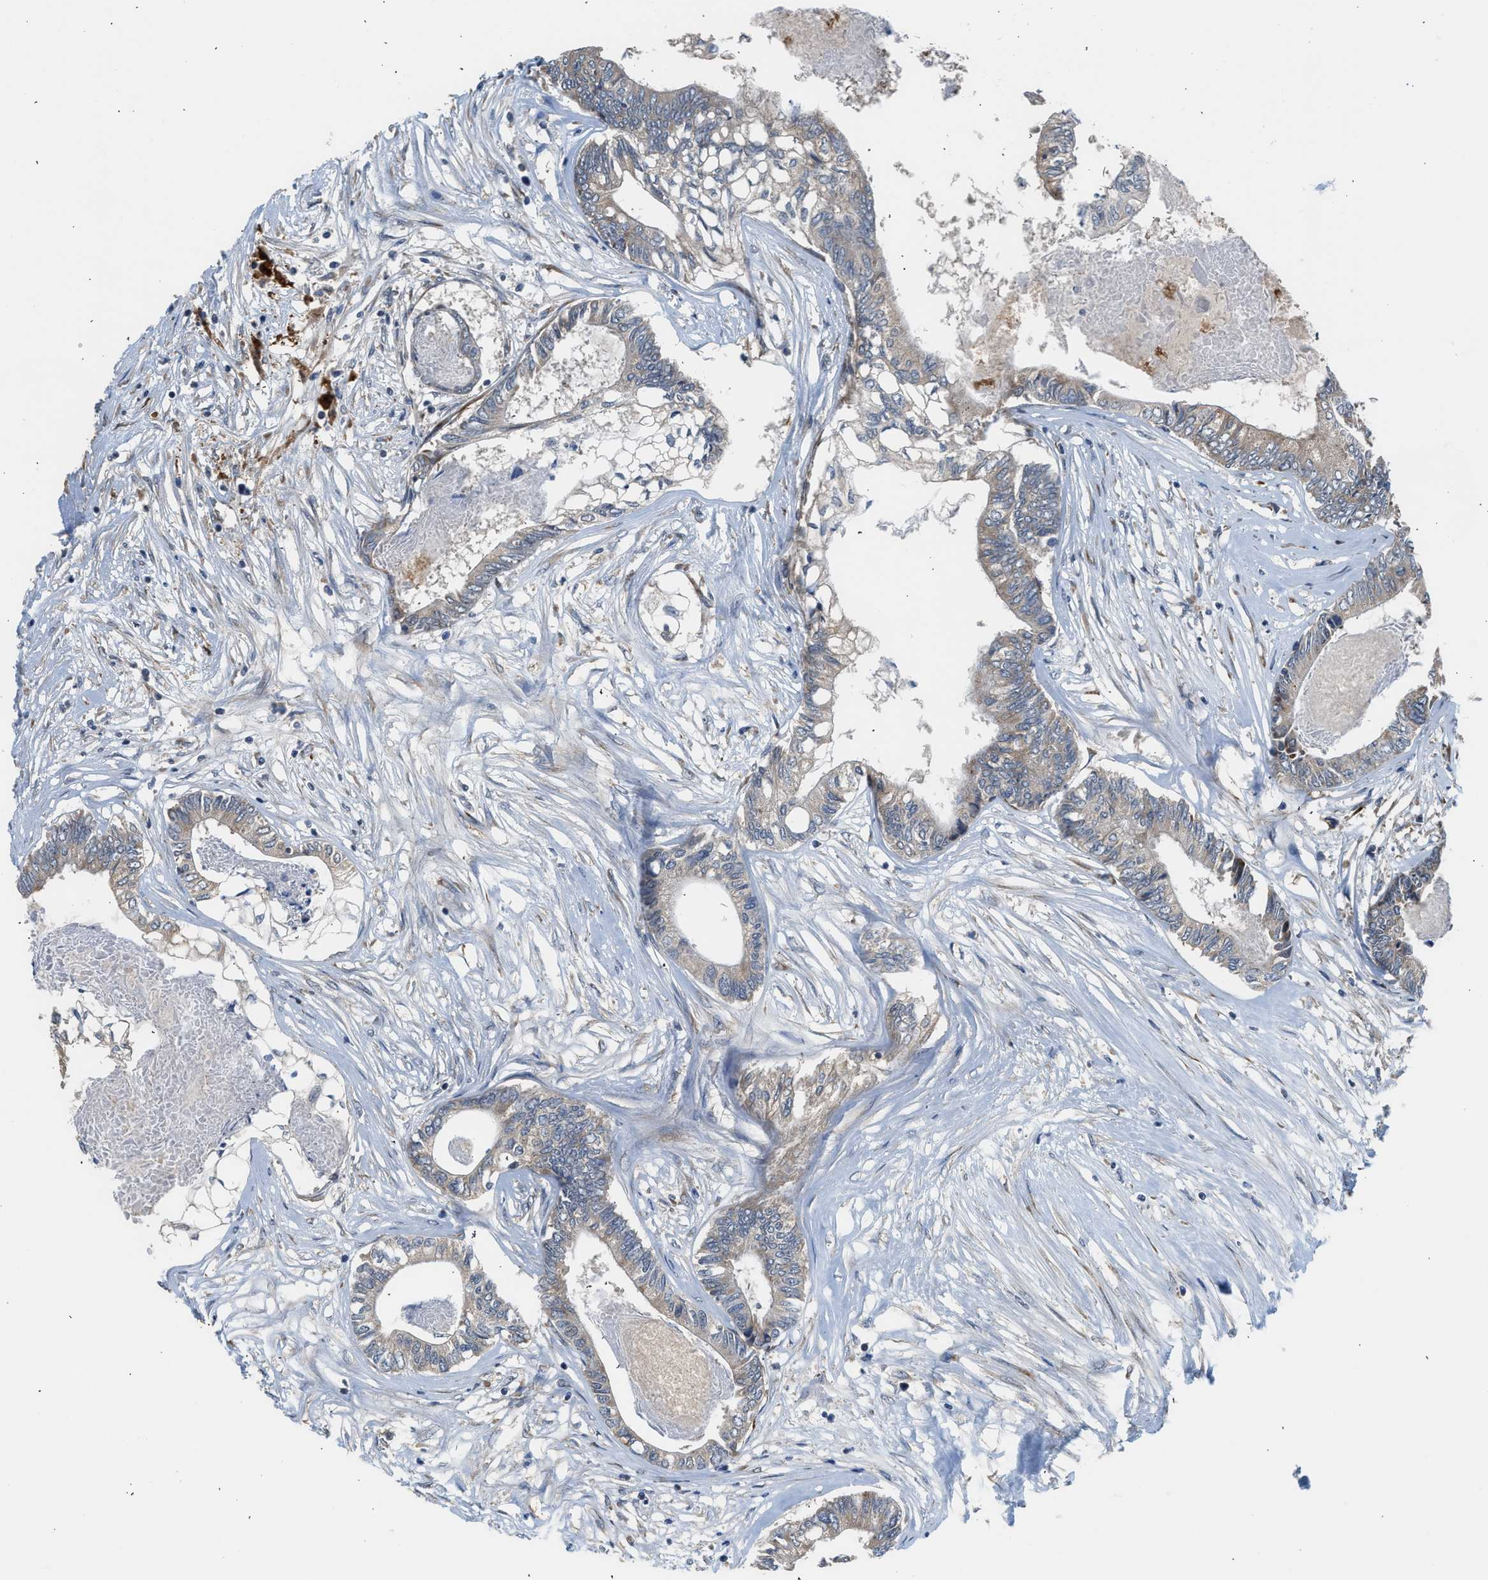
{"staining": {"intensity": "weak", "quantity": "<25%", "location": "cytoplasmic/membranous"}, "tissue": "colorectal cancer", "cell_type": "Tumor cells", "image_type": "cancer", "snomed": [{"axis": "morphology", "description": "Adenocarcinoma, NOS"}, {"axis": "topography", "description": "Rectum"}], "caption": "An immunohistochemistry micrograph of colorectal cancer is shown. There is no staining in tumor cells of colorectal cancer. Nuclei are stained in blue.", "gene": "POLG2", "patient": {"sex": "male", "age": 63}}